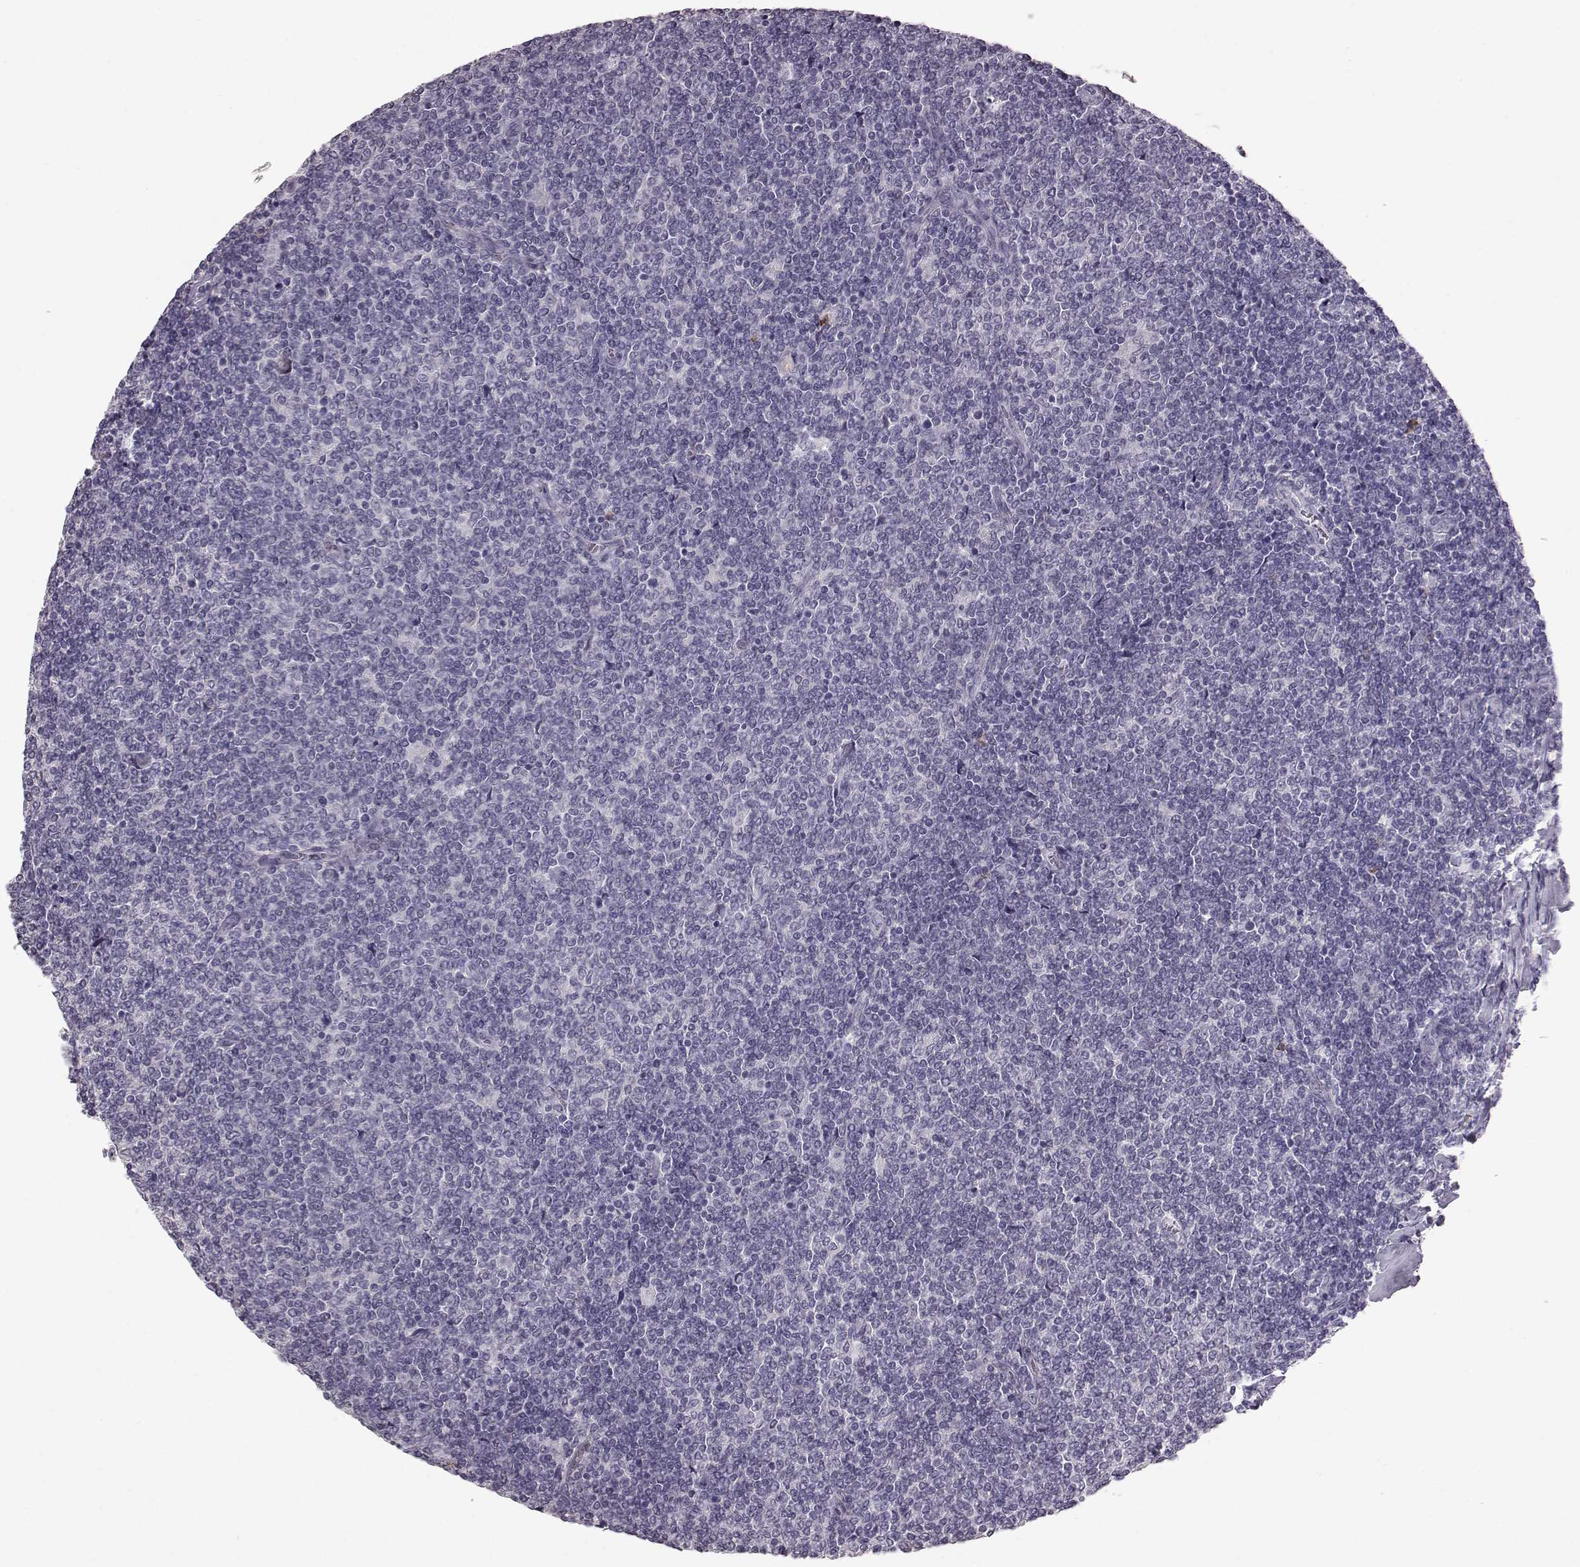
{"staining": {"intensity": "negative", "quantity": "none", "location": "none"}, "tissue": "lymphoma", "cell_type": "Tumor cells", "image_type": "cancer", "snomed": [{"axis": "morphology", "description": "Malignant lymphoma, non-Hodgkin's type, Low grade"}, {"axis": "topography", "description": "Lymph node"}], "caption": "This image is of low-grade malignant lymphoma, non-Hodgkin's type stained with immunohistochemistry to label a protein in brown with the nuclei are counter-stained blue. There is no positivity in tumor cells.", "gene": "FUT4", "patient": {"sex": "male", "age": 52}}